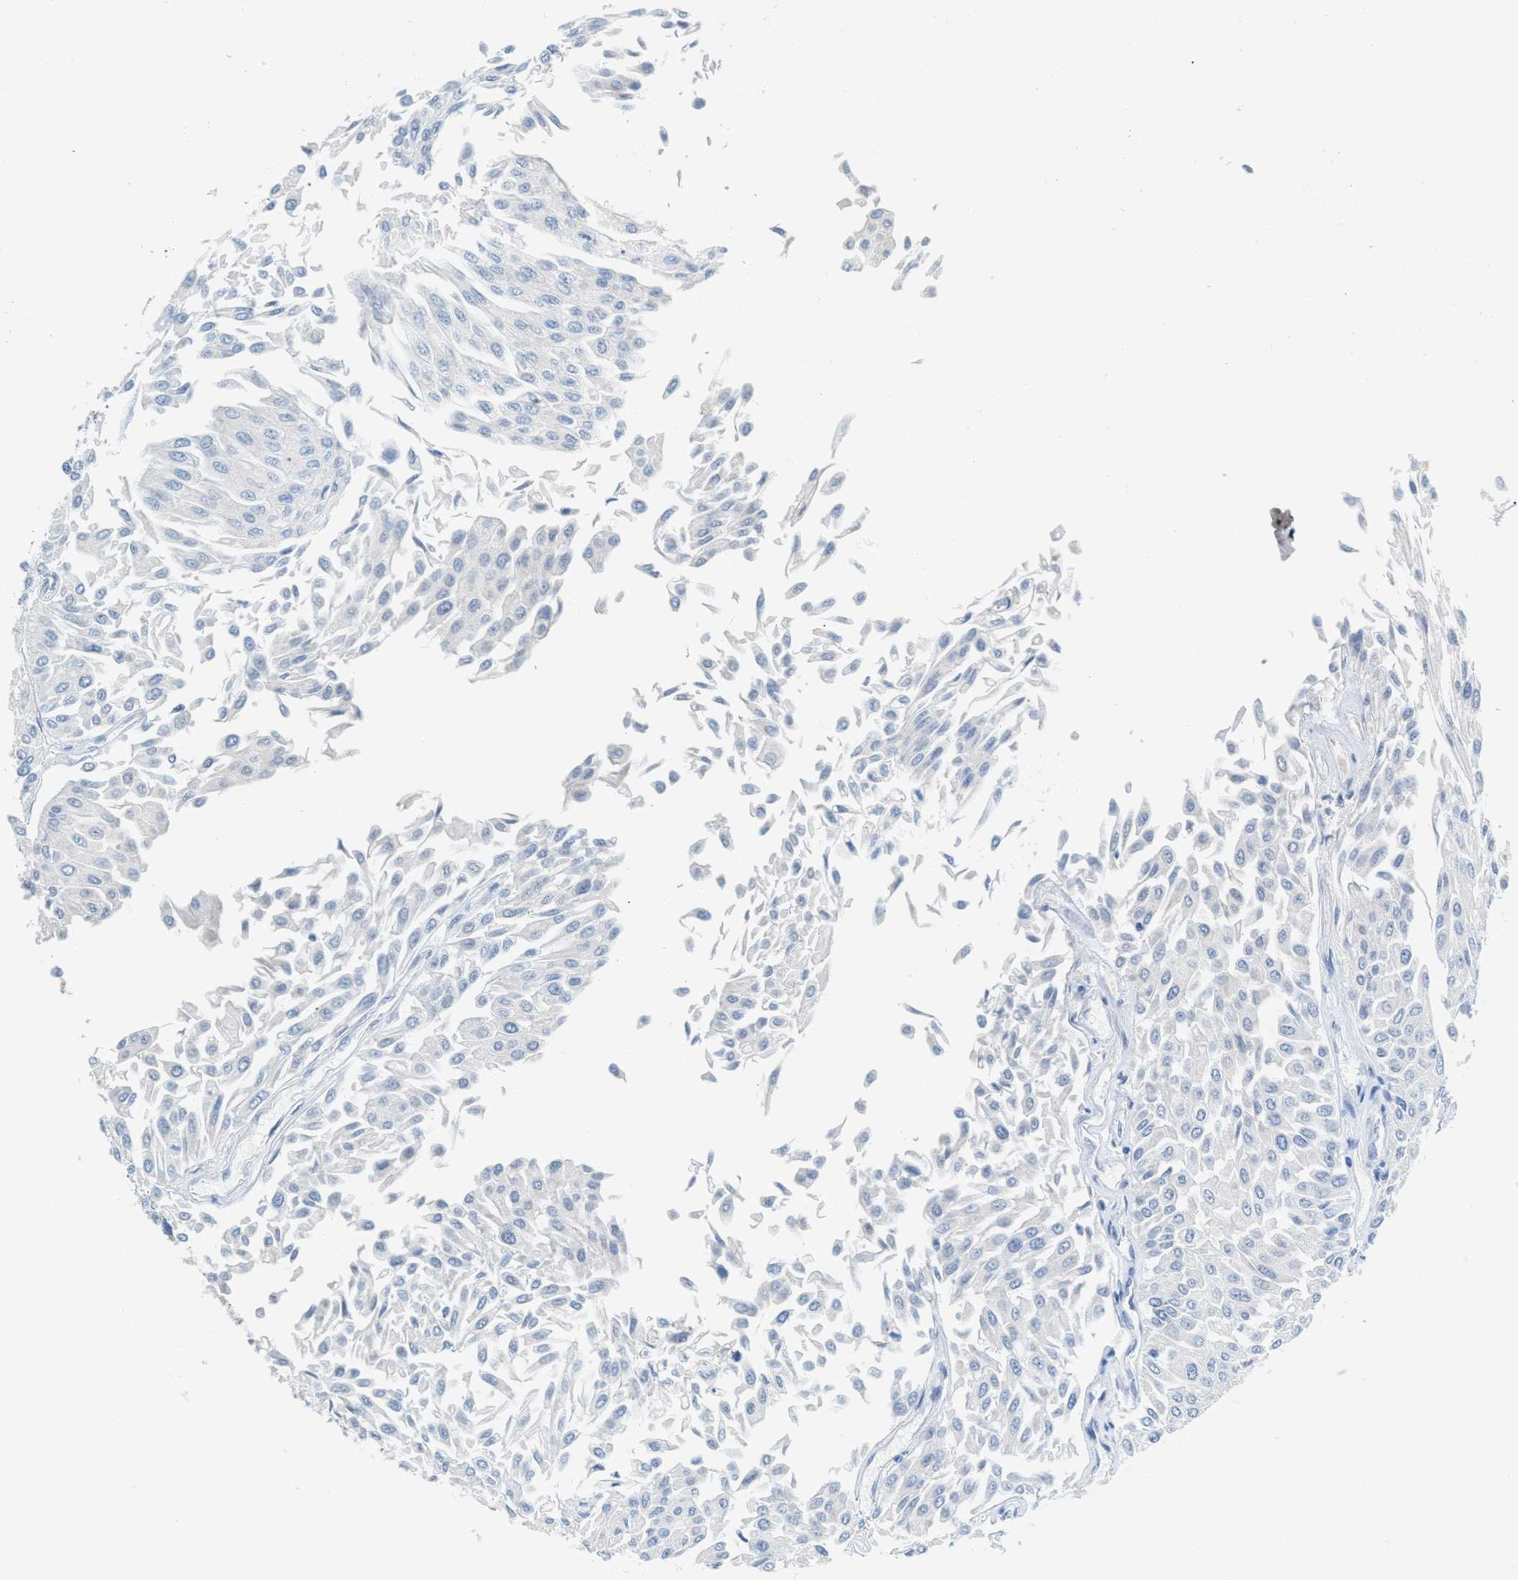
{"staining": {"intensity": "negative", "quantity": "none", "location": "none"}, "tissue": "urothelial cancer", "cell_type": "Tumor cells", "image_type": "cancer", "snomed": [{"axis": "morphology", "description": "Urothelial carcinoma, Low grade"}, {"axis": "topography", "description": "Urinary bladder"}], "caption": "Tumor cells are negative for protein expression in human urothelial carcinoma (low-grade).", "gene": "HSF2", "patient": {"sex": "male", "age": 67}}